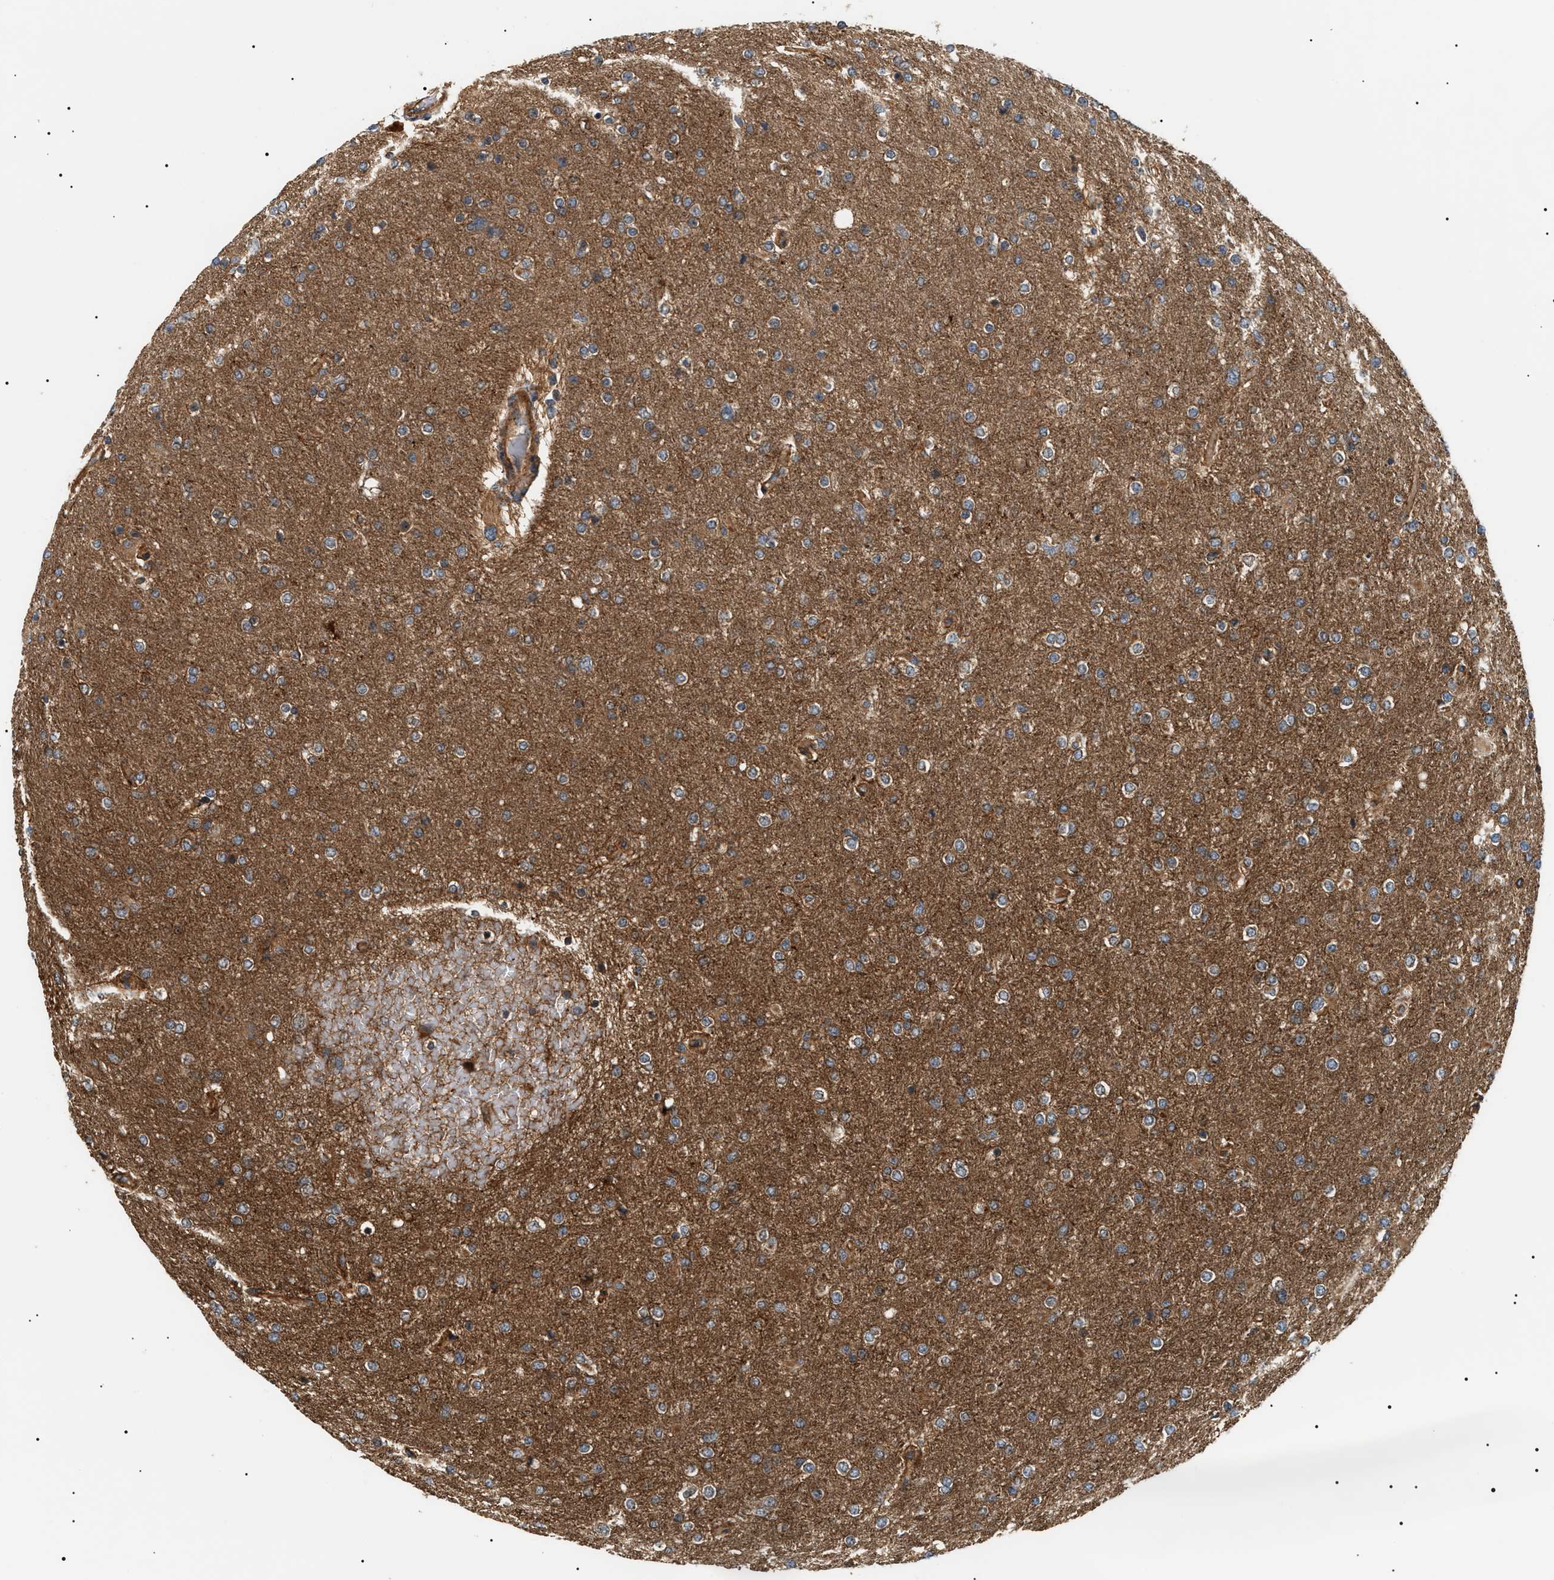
{"staining": {"intensity": "moderate", "quantity": ">75%", "location": "cytoplasmic/membranous"}, "tissue": "glioma", "cell_type": "Tumor cells", "image_type": "cancer", "snomed": [{"axis": "morphology", "description": "Glioma, malignant, High grade"}, {"axis": "topography", "description": "Cerebral cortex"}], "caption": "Immunohistochemical staining of human glioma shows moderate cytoplasmic/membranous protein staining in approximately >75% of tumor cells. The staining was performed using DAB, with brown indicating positive protein expression. Nuclei are stained blue with hematoxylin.", "gene": "SH3GLB2", "patient": {"sex": "female", "age": 36}}